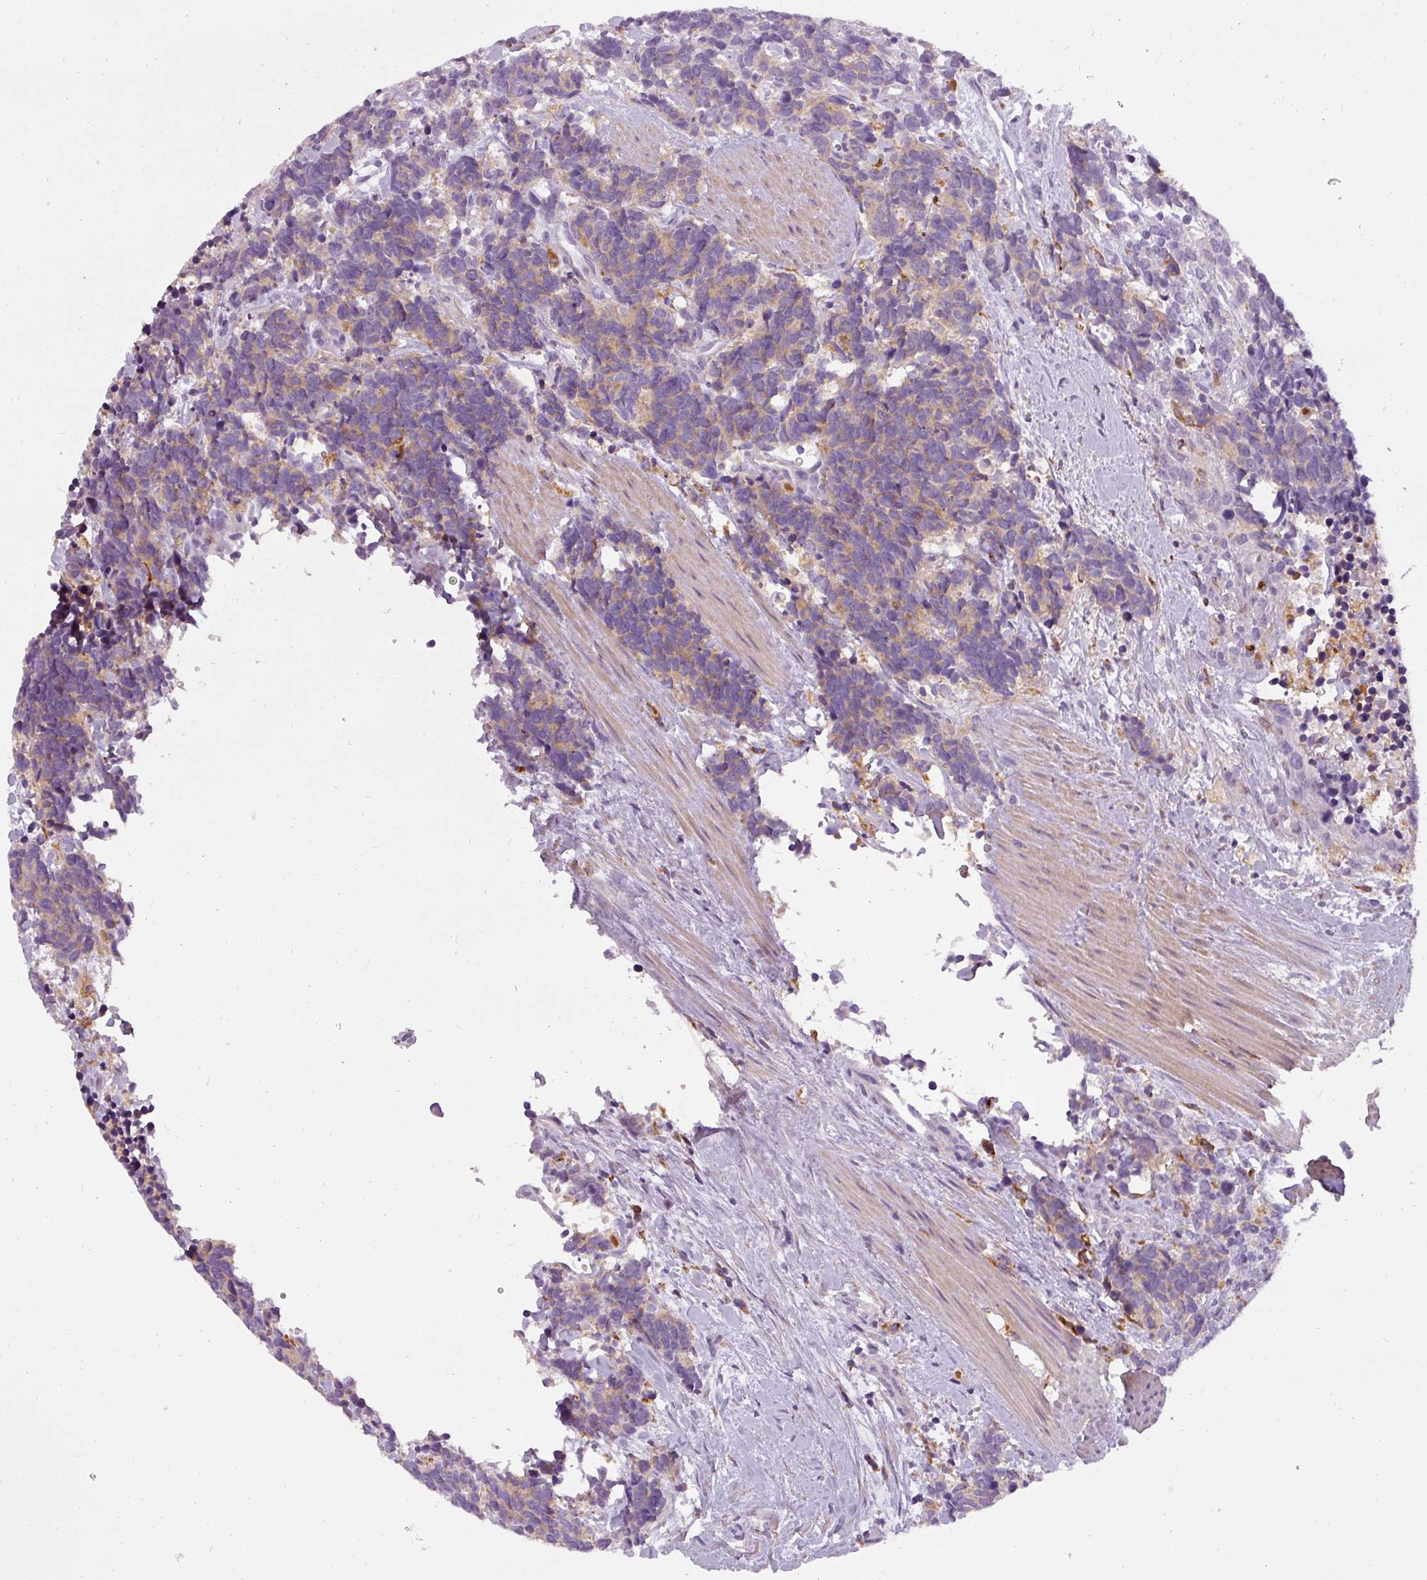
{"staining": {"intensity": "weak", "quantity": "25%-75%", "location": "cytoplasmic/membranous"}, "tissue": "carcinoid", "cell_type": "Tumor cells", "image_type": "cancer", "snomed": [{"axis": "morphology", "description": "Carcinoma, NOS"}, {"axis": "morphology", "description": "Carcinoid, malignant, NOS"}, {"axis": "topography", "description": "Prostate"}], "caption": "Carcinoma was stained to show a protein in brown. There is low levels of weak cytoplasmic/membranous positivity in approximately 25%-75% of tumor cells.", "gene": "ATP6V1D", "patient": {"sex": "male", "age": 57}}